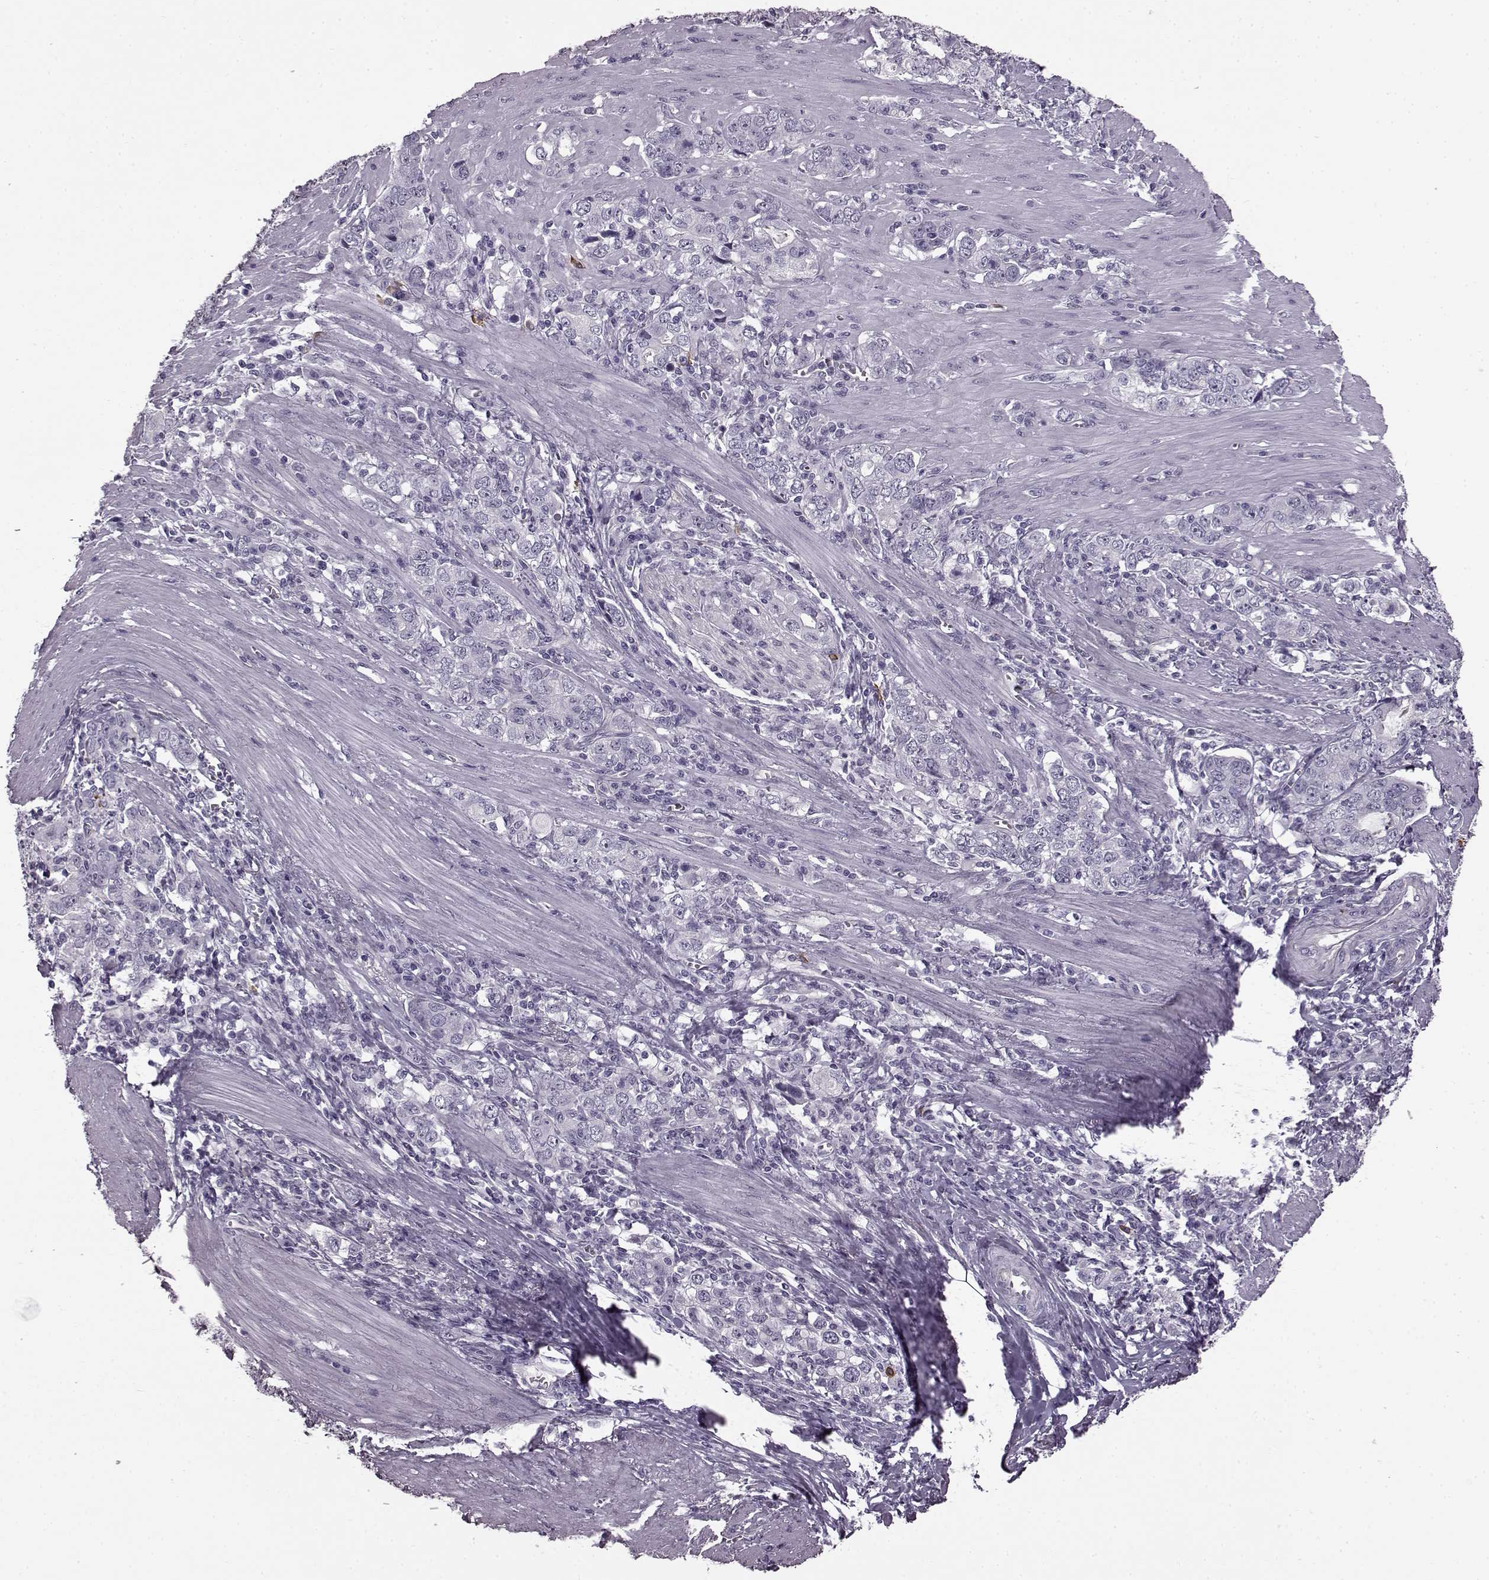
{"staining": {"intensity": "negative", "quantity": "none", "location": "none"}, "tissue": "stomach cancer", "cell_type": "Tumor cells", "image_type": "cancer", "snomed": [{"axis": "morphology", "description": "Adenocarcinoma, NOS"}, {"axis": "topography", "description": "Stomach, lower"}], "caption": "High power microscopy micrograph of an immunohistochemistry micrograph of stomach cancer (adenocarcinoma), revealing no significant positivity in tumor cells.", "gene": "PRPH2", "patient": {"sex": "female", "age": 72}}